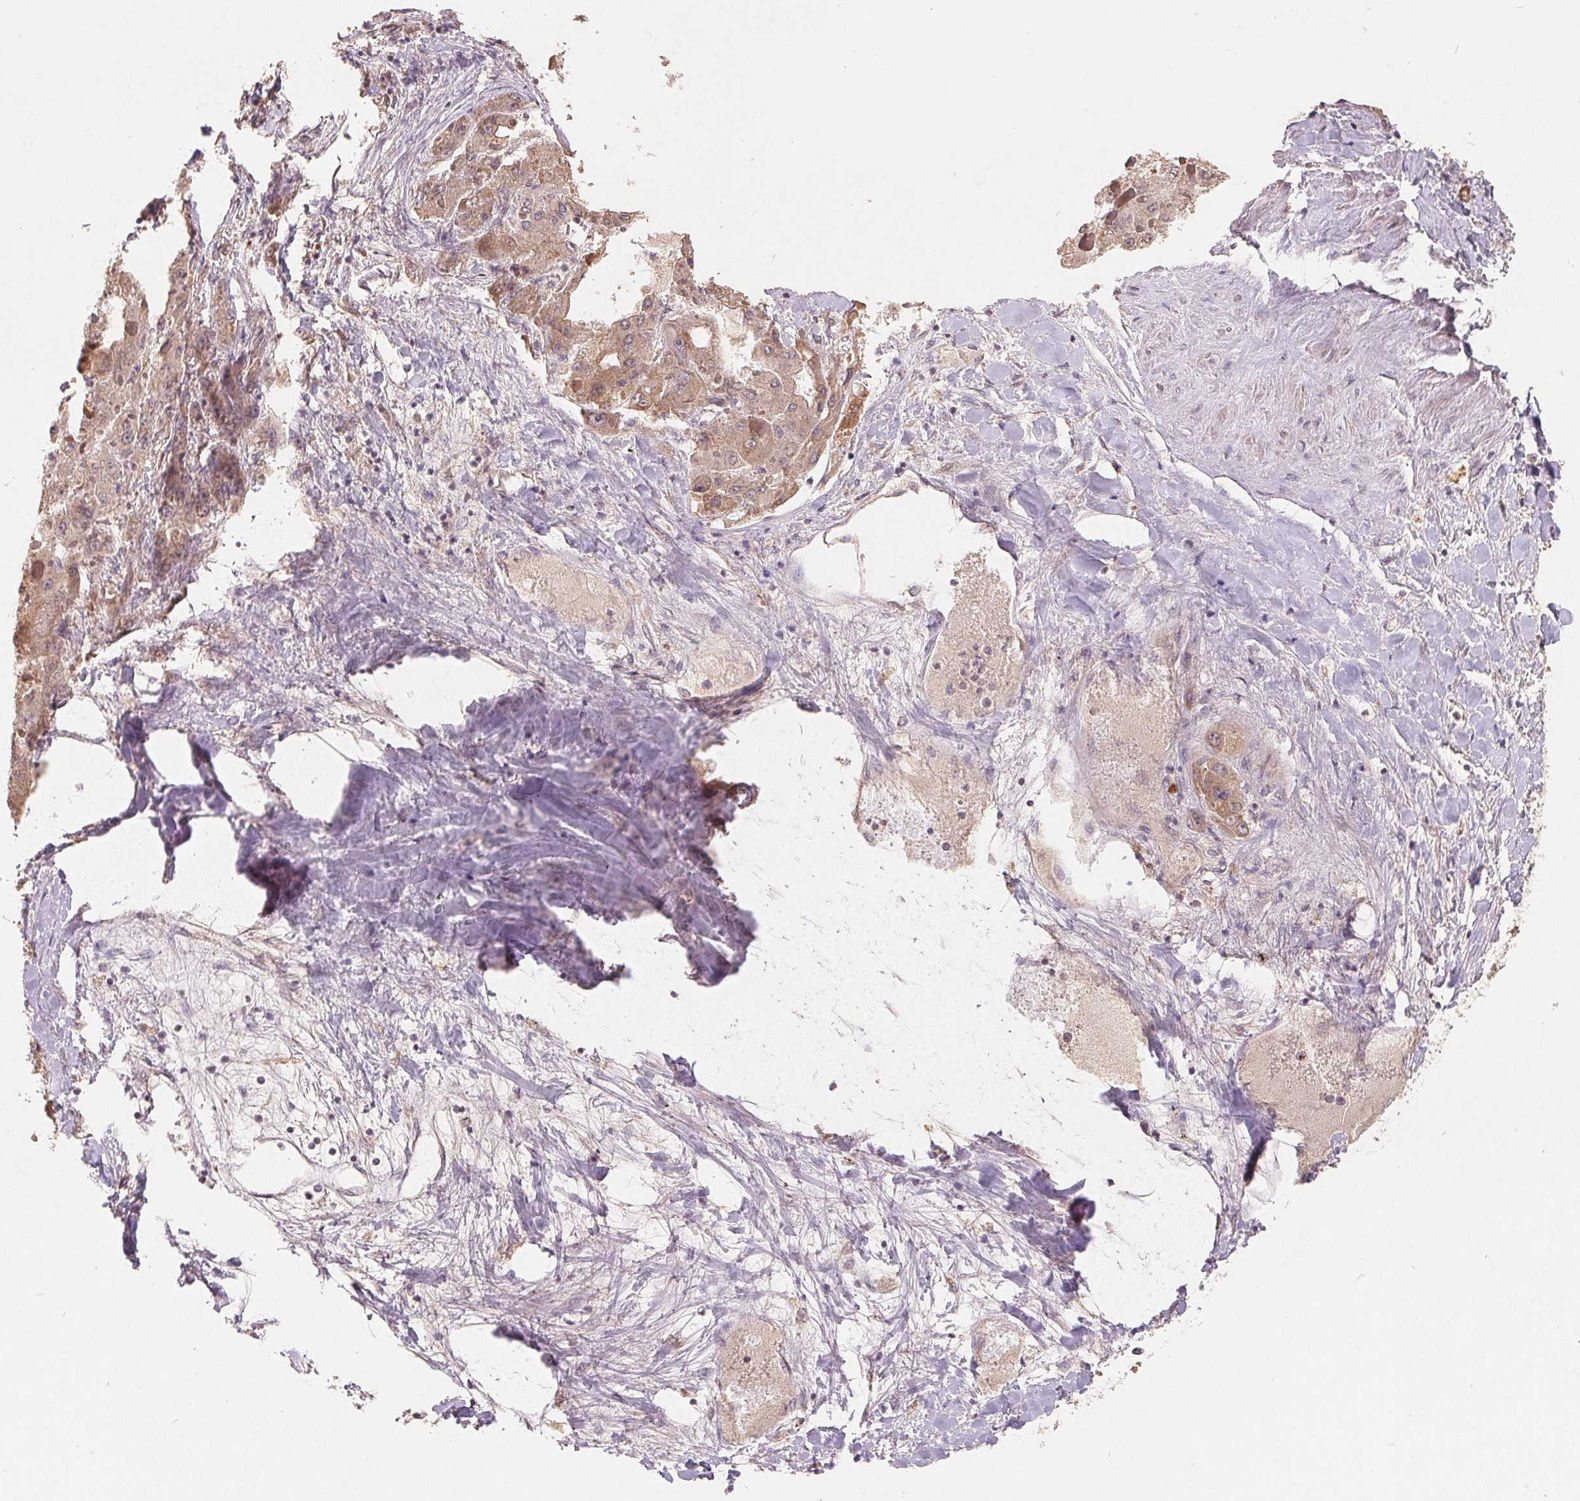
{"staining": {"intensity": "weak", "quantity": "25%-75%", "location": "cytoplasmic/membranous"}, "tissue": "liver cancer", "cell_type": "Tumor cells", "image_type": "cancer", "snomed": [{"axis": "morphology", "description": "Carcinoma, Hepatocellular, NOS"}, {"axis": "topography", "description": "Liver"}], "caption": "There is low levels of weak cytoplasmic/membranous expression in tumor cells of liver cancer (hepatocellular carcinoma), as demonstrated by immunohistochemical staining (brown color).", "gene": "CDIPT", "patient": {"sex": "female", "age": 73}}